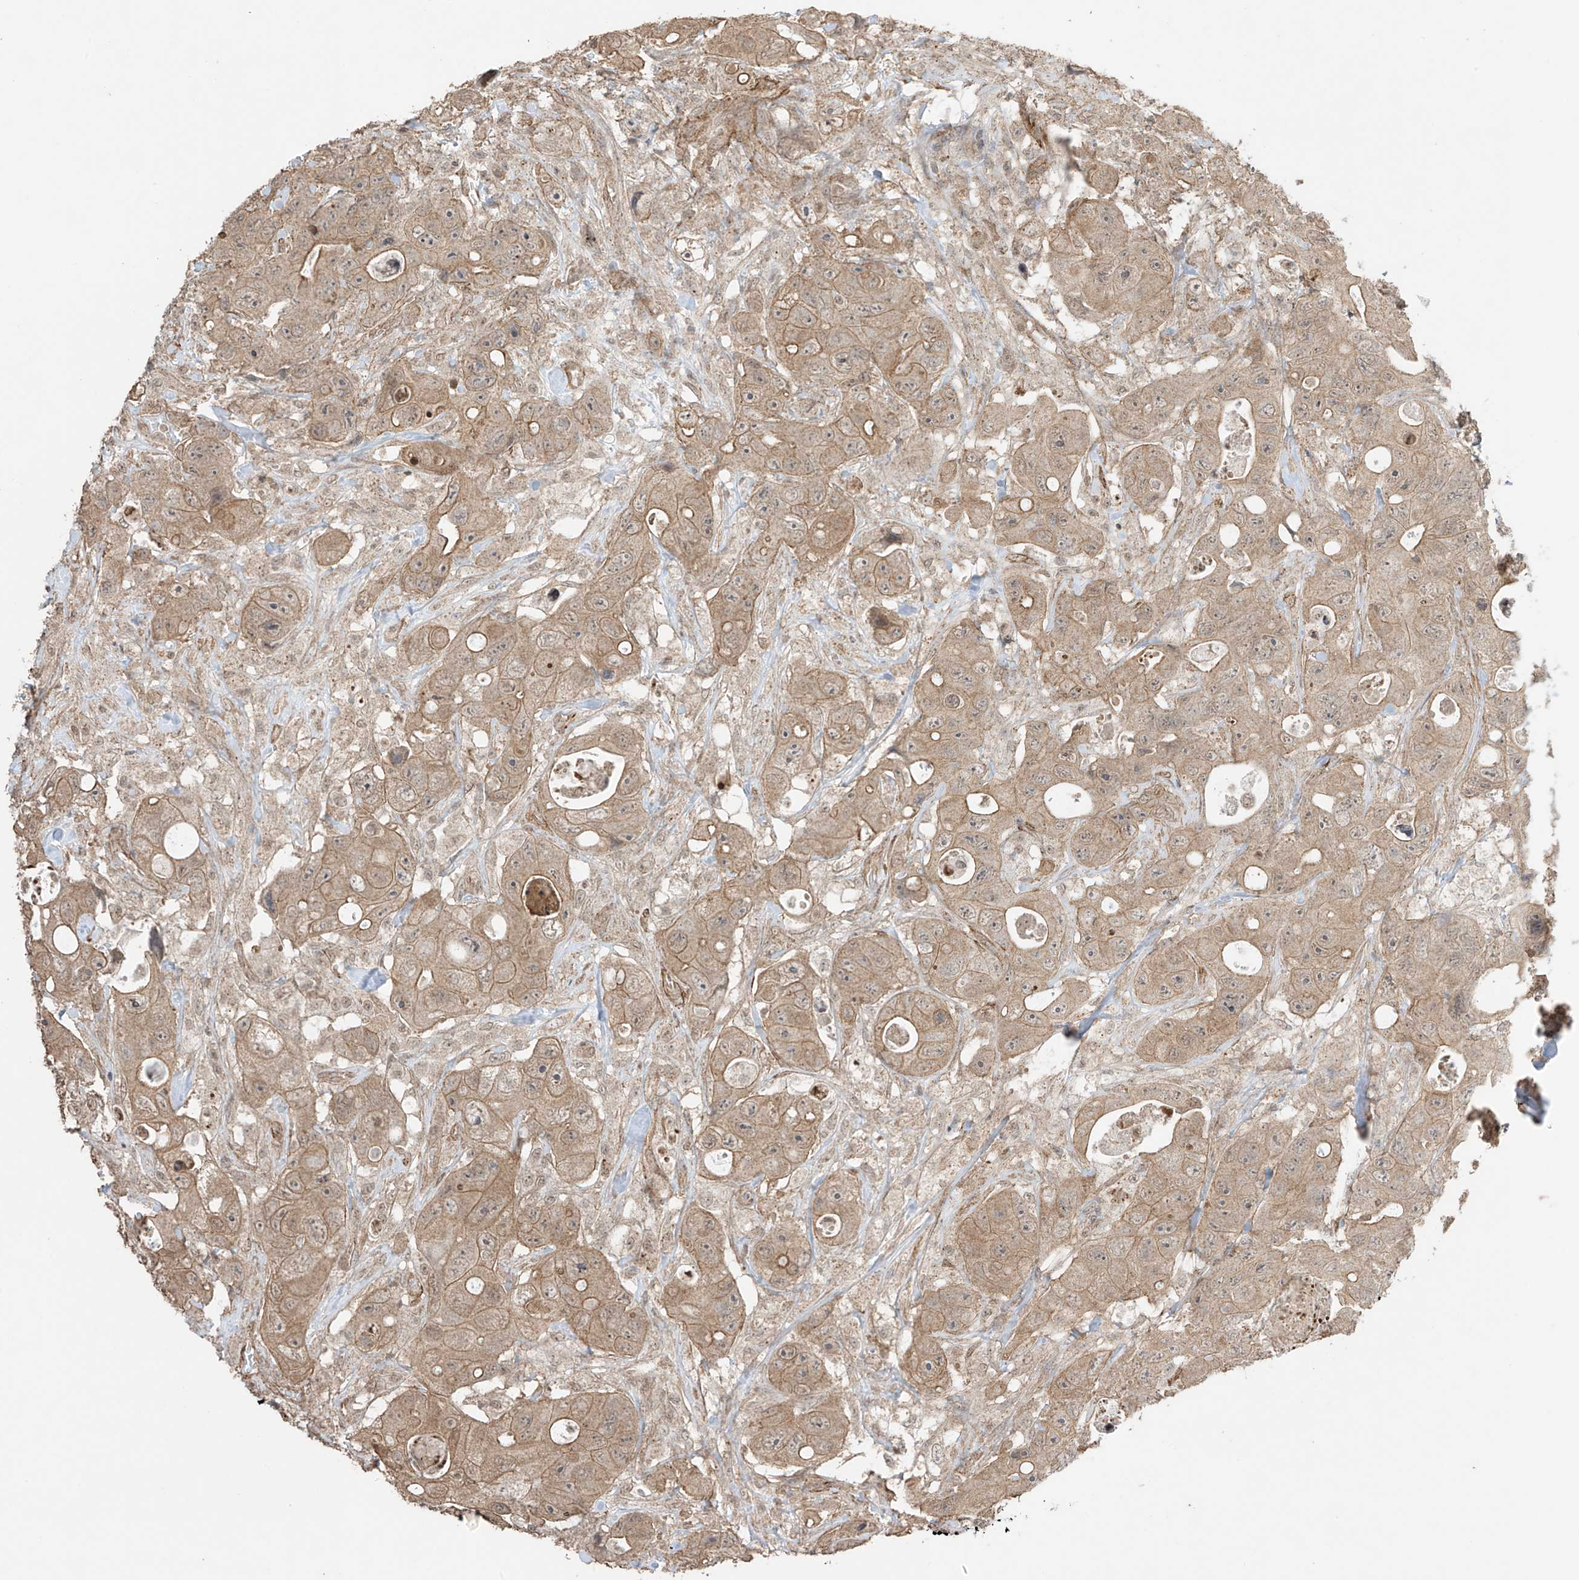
{"staining": {"intensity": "moderate", "quantity": ">75%", "location": "cytoplasmic/membranous"}, "tissue": "colorectal cancer", "cell_type": "Tumor cells", "image_type": "cancer", "snomed": [{"axis": "morphology", "description": "Adenocarcinoma, NOS"}, {"axis": "topography", "description": "Colon"}], "caption": "Tumor cells show moderate cytoplasmic/membranous expression in approximately >75% of cells in colorectal cancer (adenocarcinoma).", "gene": "TTLL5", "patient": {"sex": "female", "age": 46}}